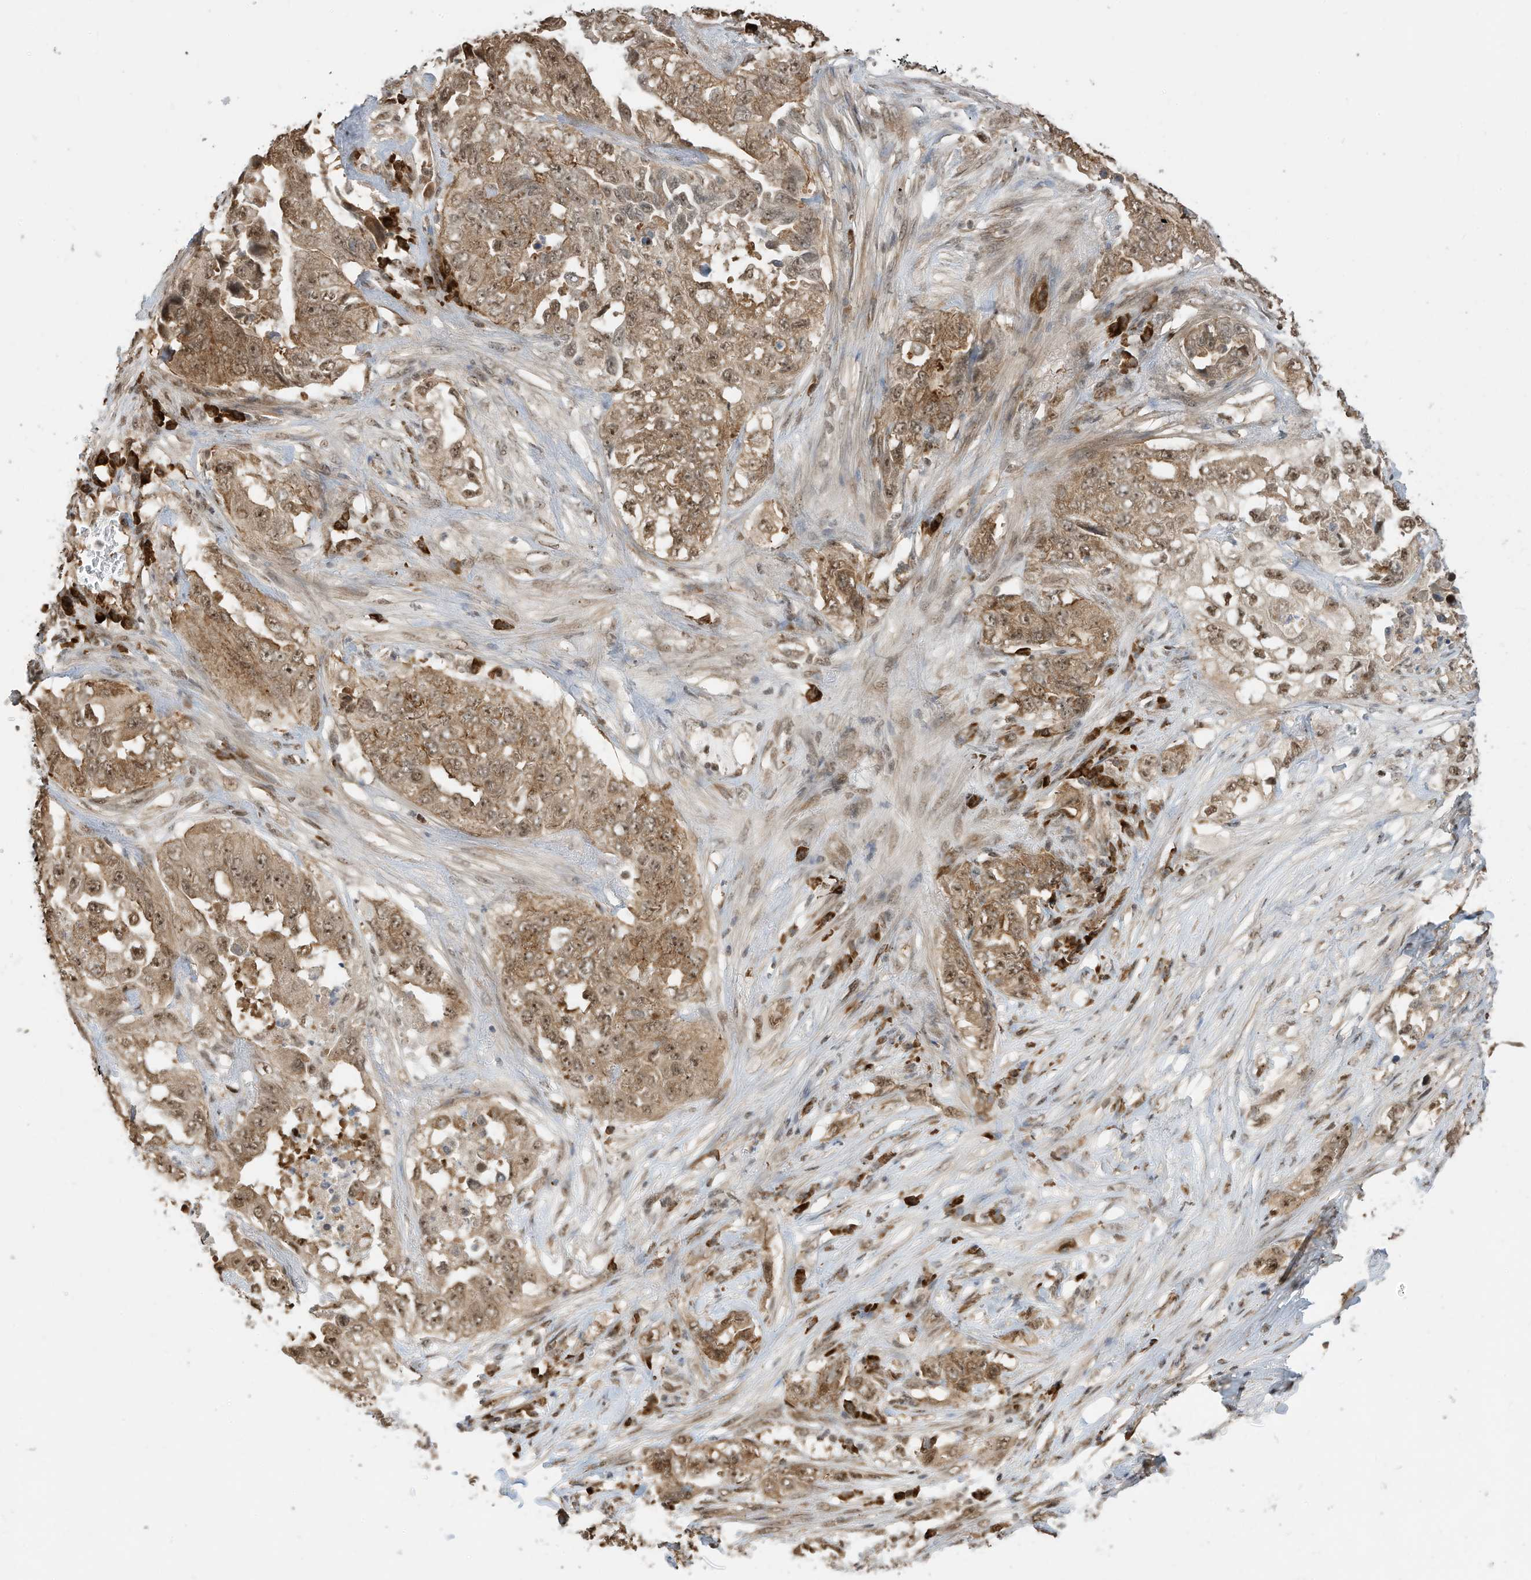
{"staining": {"intensity": "moderate", "quantity": ">75%", "location": "cytoplasmic/membranous,nuclear"}, "tissue": "lung cancer", "cell_type": "Tumor cells", "image_type": "cancer", "snomed": [{"axis": "morphology", "description": "Adenocarcinoma, NOS"}, {"axis": "topography", "description": "Lung"}], "caption": "This is a histology image of immunohistochemistry staining of lung adenocarcinoma, which shows moderate positivity in the cytoplasmic/membranous and nuclear of tumor cells.", "gene": "ZNF195", "patient": {"sex": "female", "age": 51}}